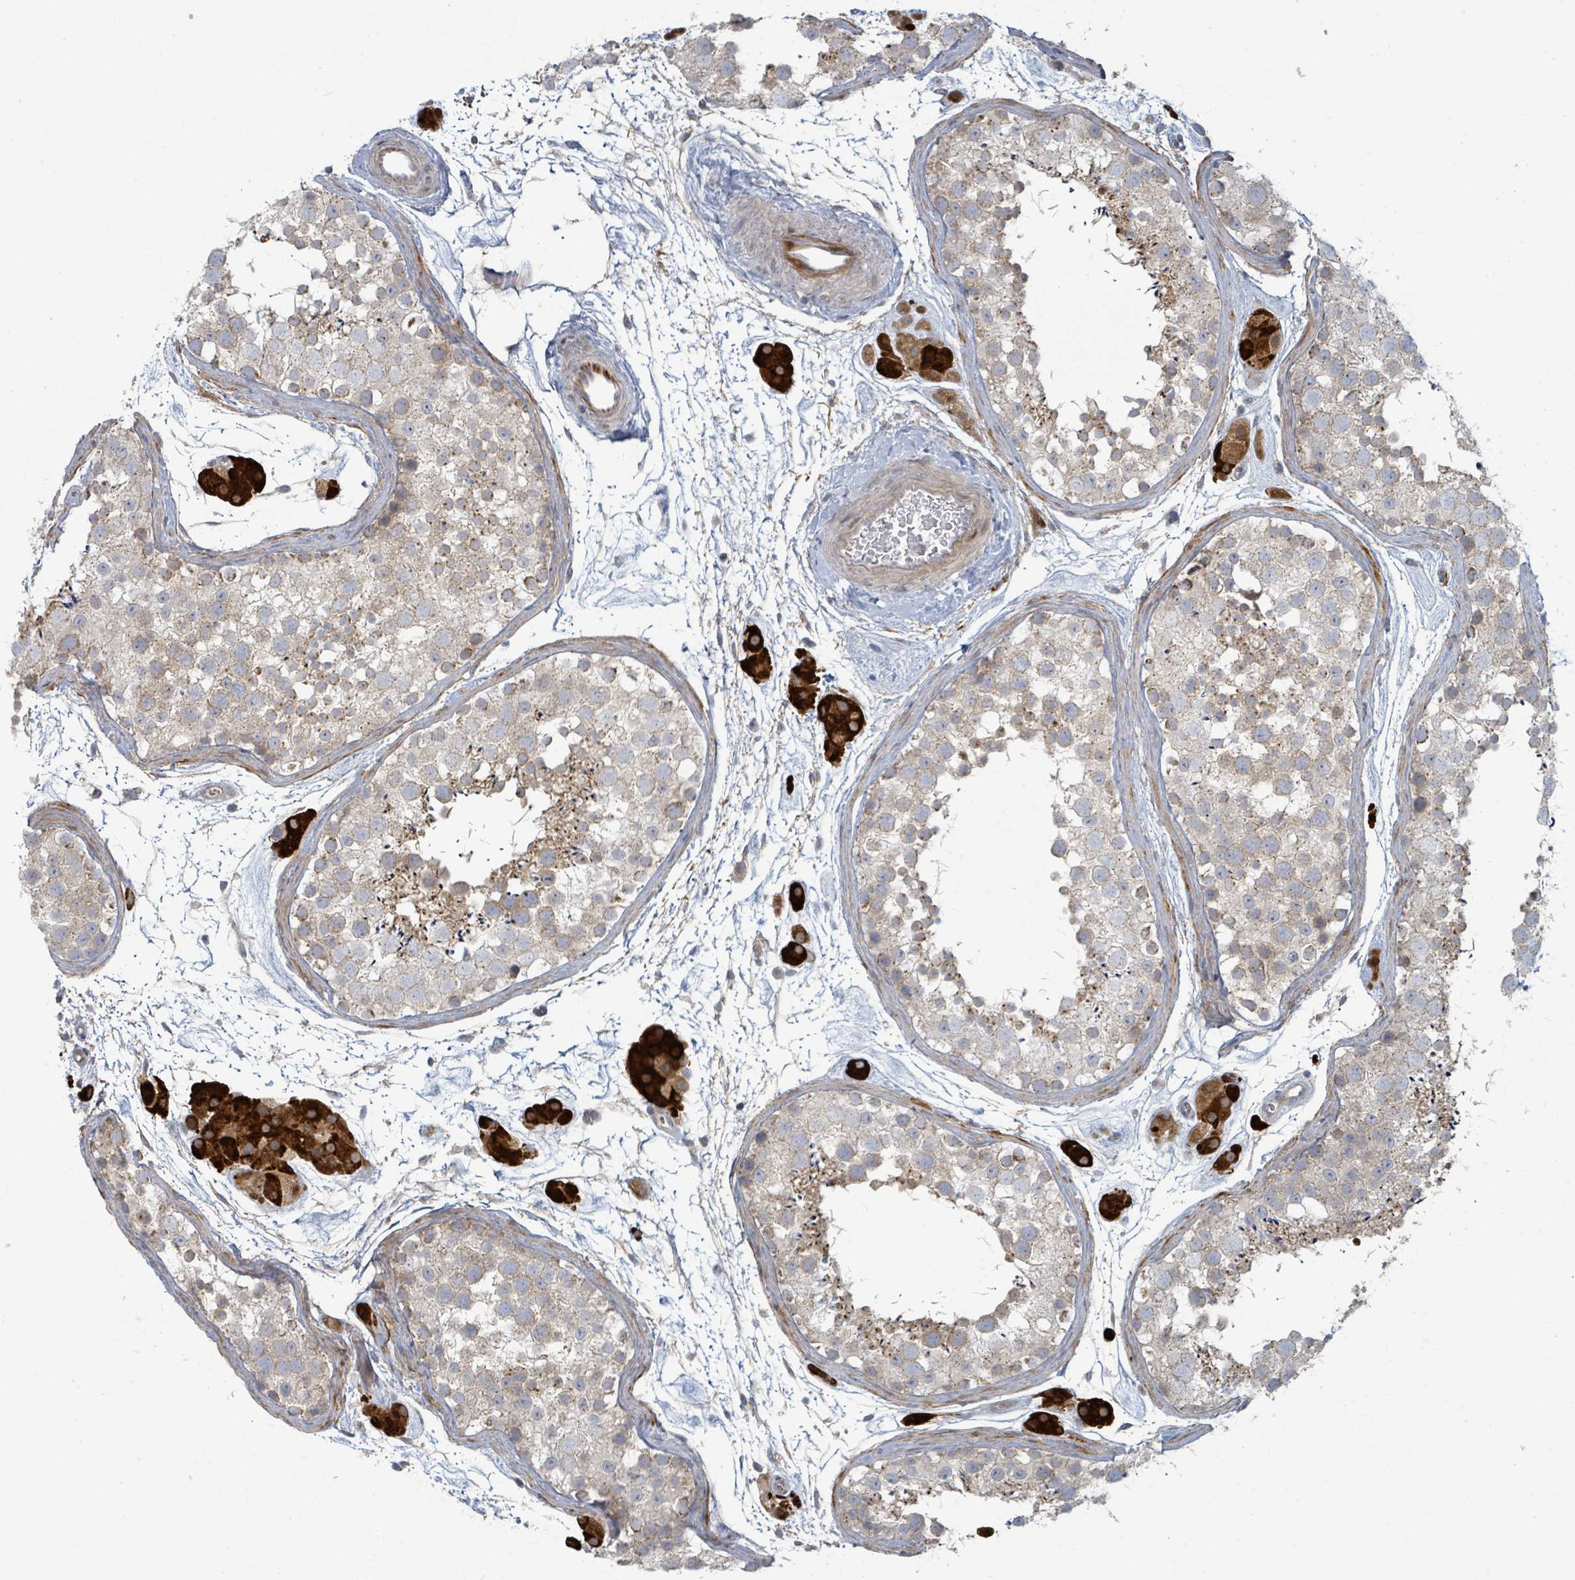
{"staining": {"intensity": "weak", "quantity": "25%-75%", "location": "cytoplasmic/membranous"}, "tissue": "testis", "cell_type": "Cells in seminiferous ducts", "image_type": "normal", "snomed": [{"axis": "morphology", "description": "Normal tissue, NOS"}, {"axis": "topography", "description": "Testis"}], "caption": "IHC histopathology image of unremarkable testis: human testis stained using immunohistochemistry exhibits low levels of weak protein expression localized specifically in the cytoplasmic/membranous of cells in seminiferous ducts, appearing as a cytoplasmic/membranous brown color.", "gene": "COL5A3", "patient": {"sex": "male", "age": 41}}